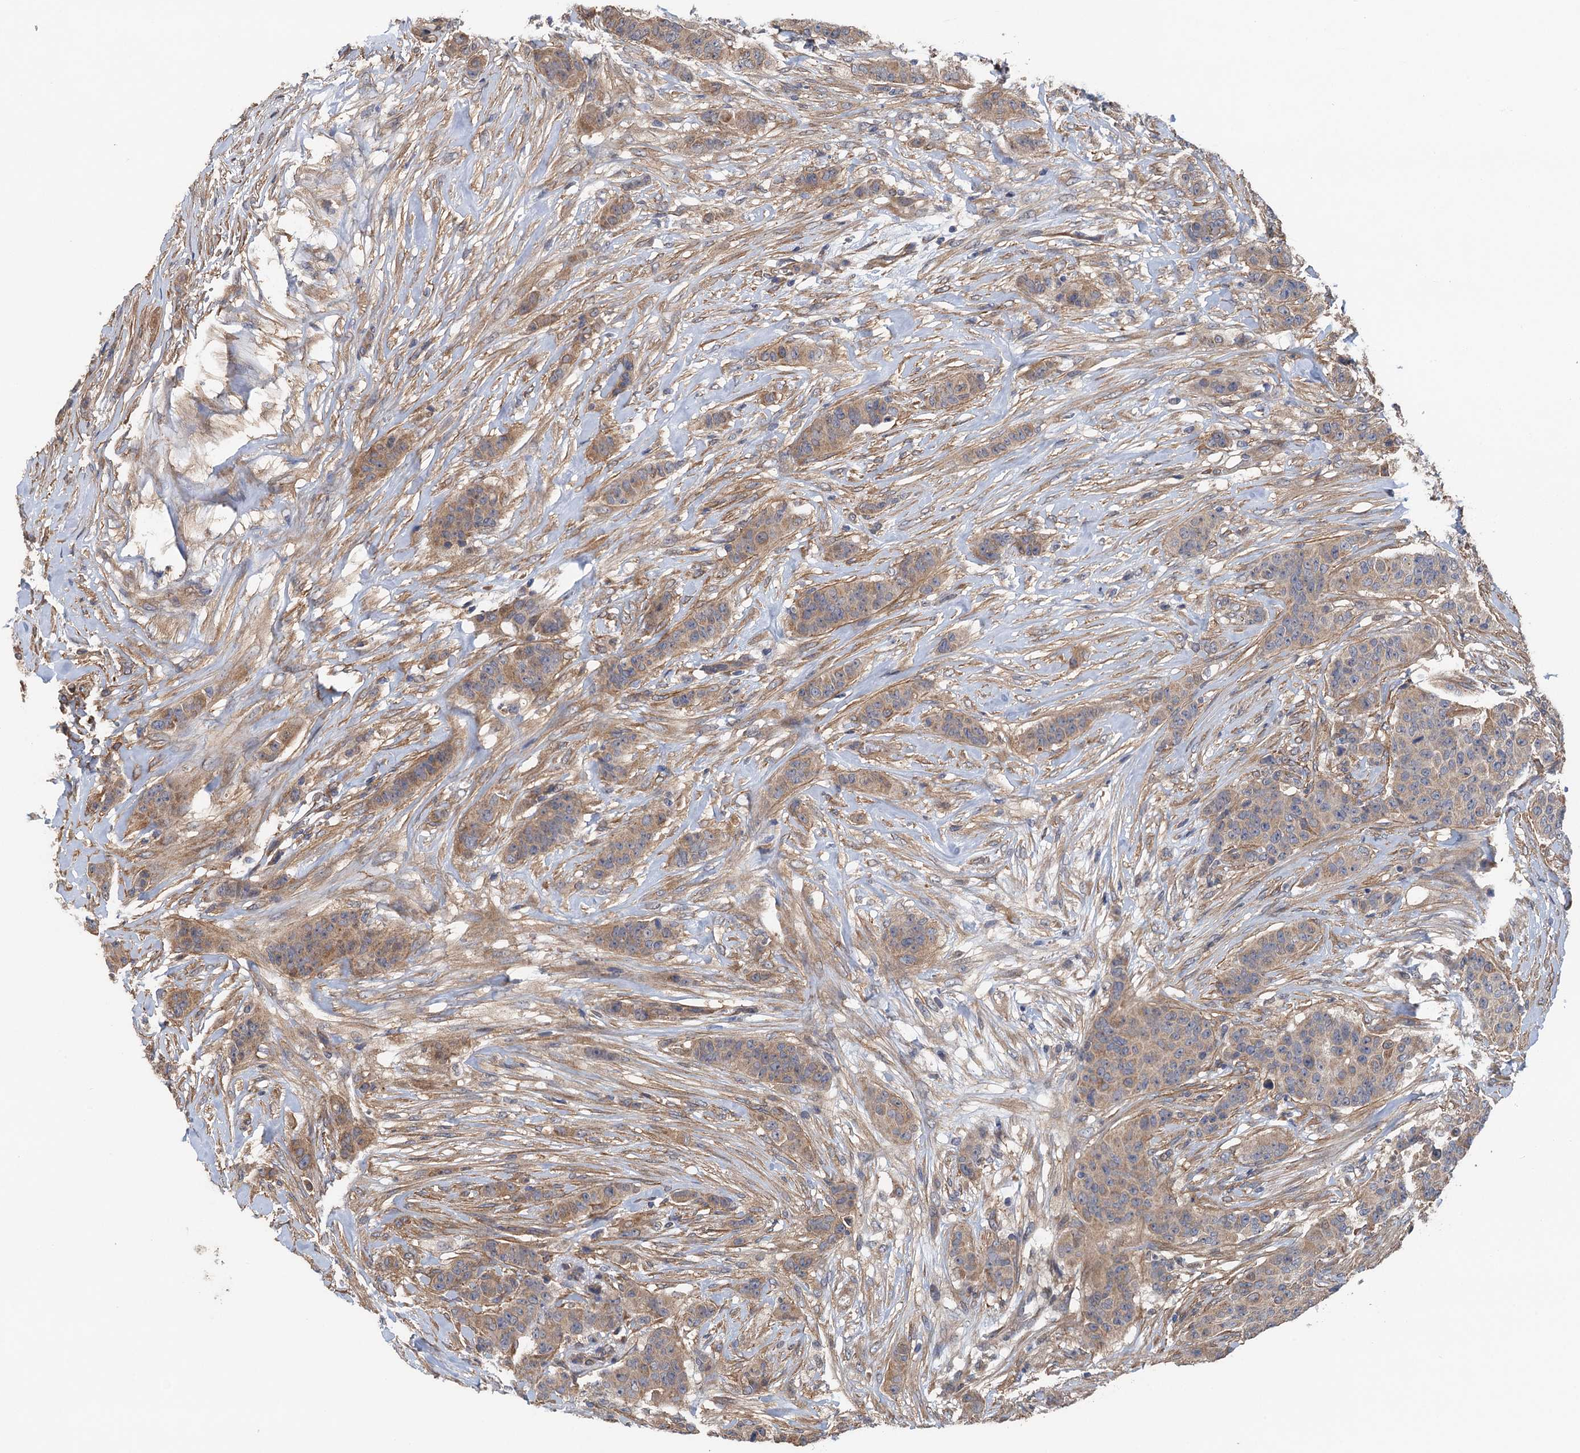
{"staining": {"intensity": "moderate", "quantity": ">75%", "location": "cytoplasmic/membranous"}, "tissue": "breast cancer", "cell_type": "Tumor cells", "image_type": "cancer", "snomed": [{"axis": "morphology", "description": "Duct carcinoma"}, {"axis": "topography", "description": "Breast"}], "caption": "Immunohistochemistry micrograph of neoplastic tissue: breast cancer (infiltrating ductal carcinoma) stained using immunohistochemistry (IHC) exhibits medium levels of moderate protein expression localized specifically in the cytoplasmic/membranous of tumor cells, appearing as a cytoplasmic/membranous brown color.", "gene": "MEAK7", "patient": {"sex": "female", "age": 40}}